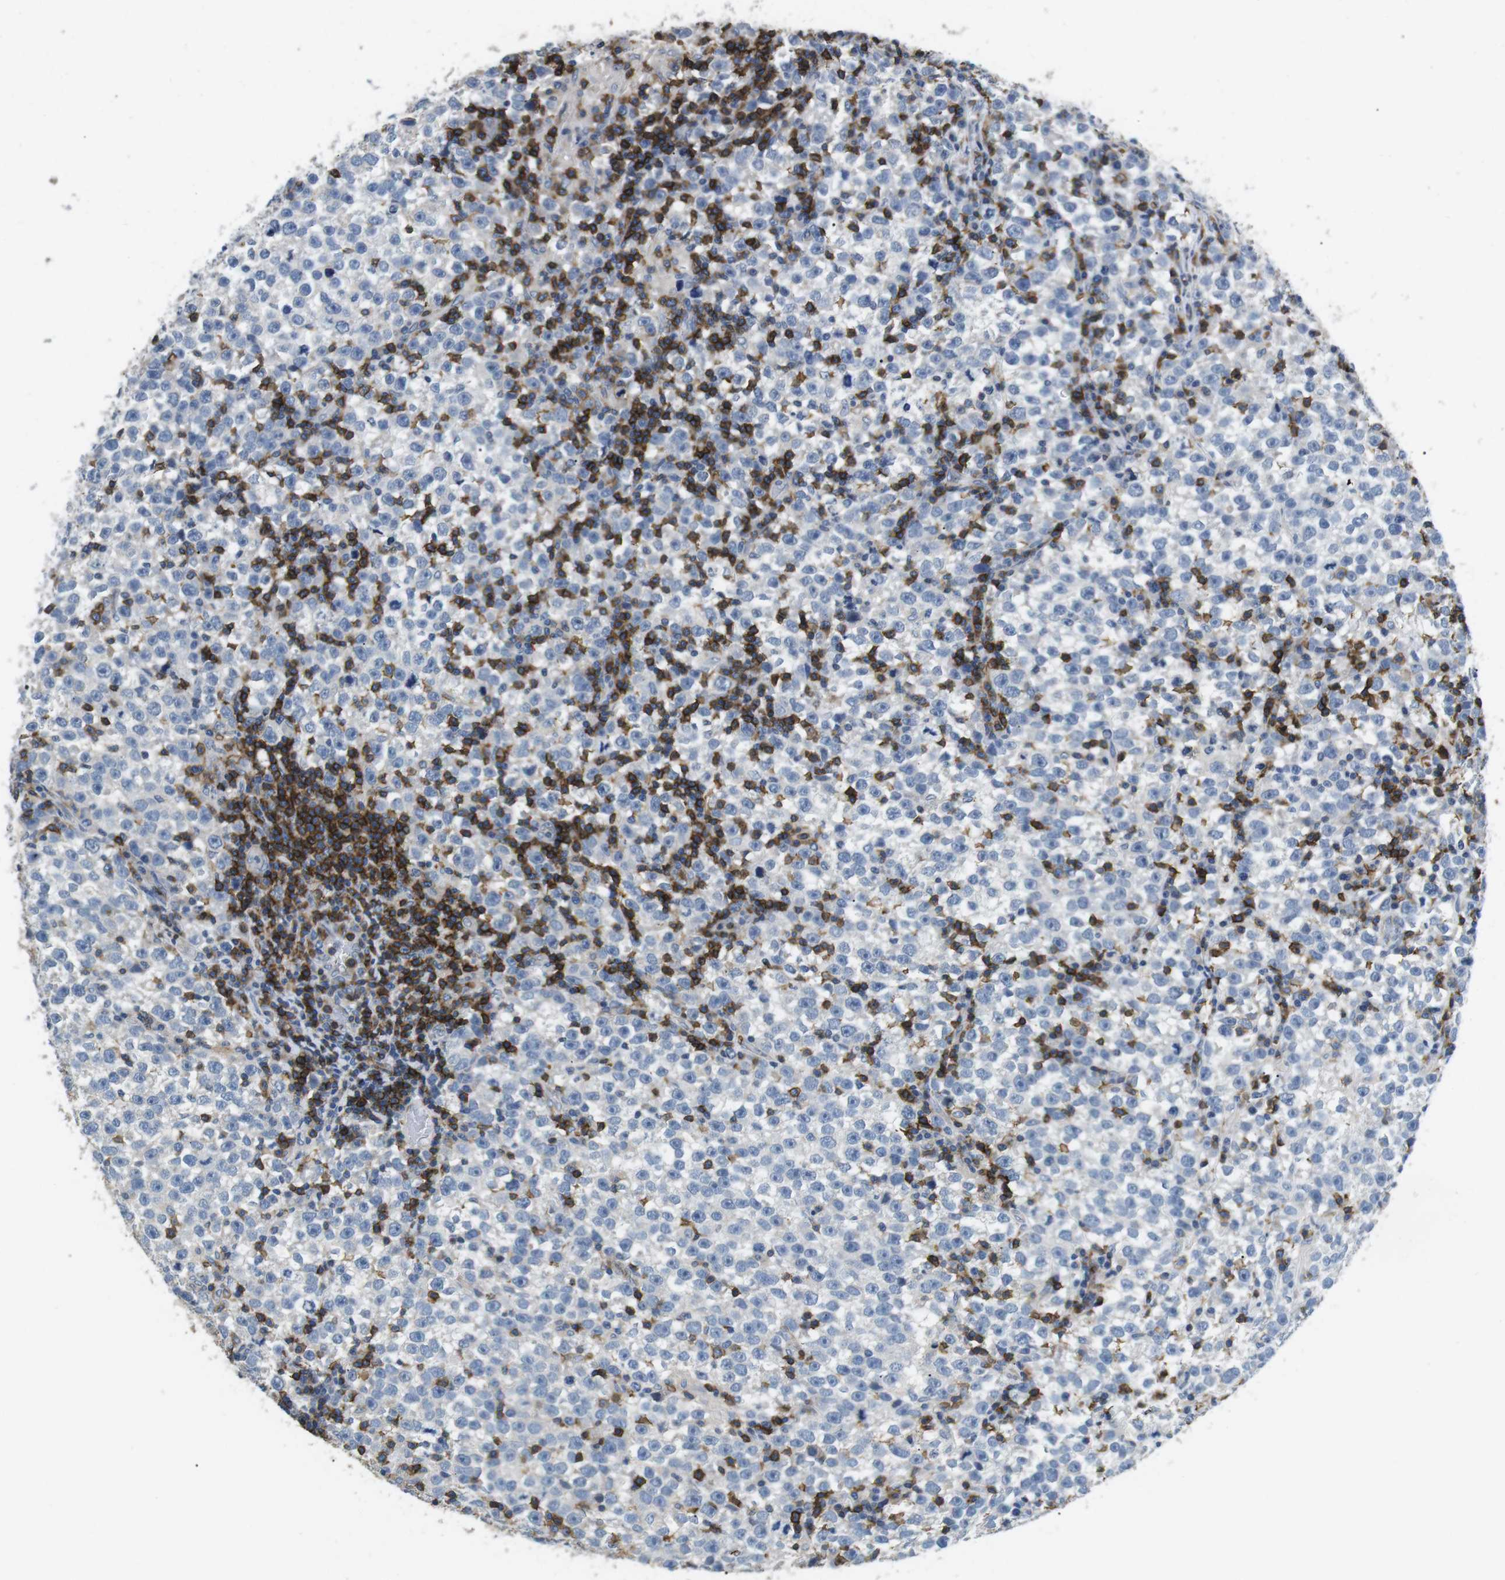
{"staining": {"intensity": "negative", "quantity": "none", "location": "none"}, "tissue": "testis cancer", "cell_type": "Tumor cells", "image_type": "cancer", "snomed": [{"axis": "morphology", "description": "Seminoma, NOS"}, {"axis": "topography", "description": "Testis"}], "caption": "Testis seminoma was stained to show a protein in brown. There is no significant positivity in tumor cells. (Immunohistochemistry (ihc), brightfield microscopy, high magnification).", "gene": "CD6", "patient": {"sex": "male", "age": 43}}